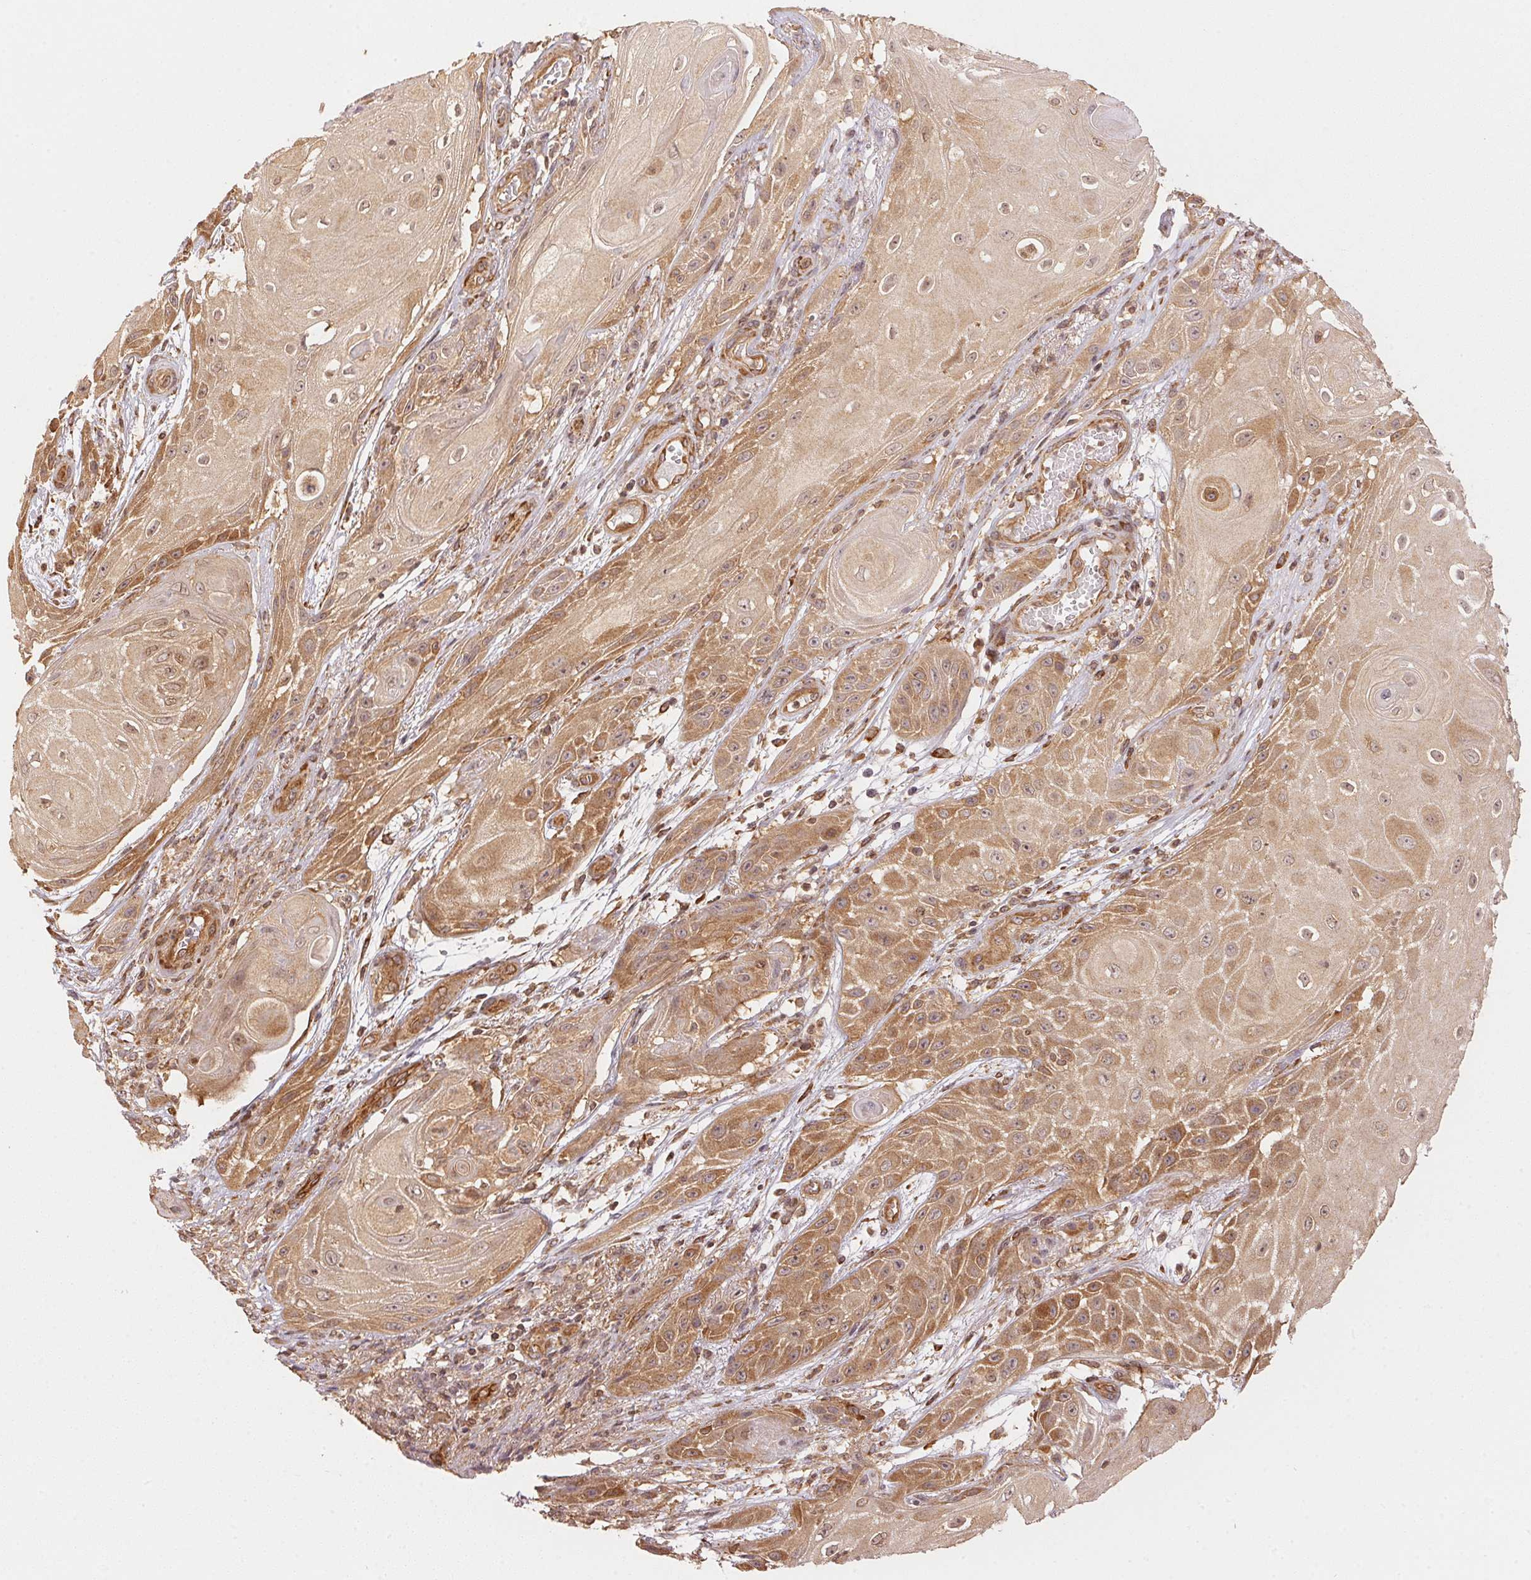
{"staining": {"intensity": "moderate", "quantity": ">75%", "location": "cytoplasmic/membranous"}, "tissue": "skin cancer", "cell_type": "Tumor cells", "image_type": "cancer", "snomed": [{"axis": "morphology", "description": "Squamous cell carcinoma, NOS"}, {"axis": "topography", "description": "Skin"}], "caption": "High-magnification brightfield microscopy of skin squamous cell carcinoma stained with DAB (3,3'-diaminobenzidine) (brown) and counterstained with hematoxylin (blue). tumor cells exhibit moderate cytoplasmic/membranous staining is present in about>75% of cells. The staining was performed using DAB, with brown indicating positive protein expression. Nuclei are stained blue with hematoxylin.", "gene": "STRN4", "patient": {"sex": "male", "age": 62}}